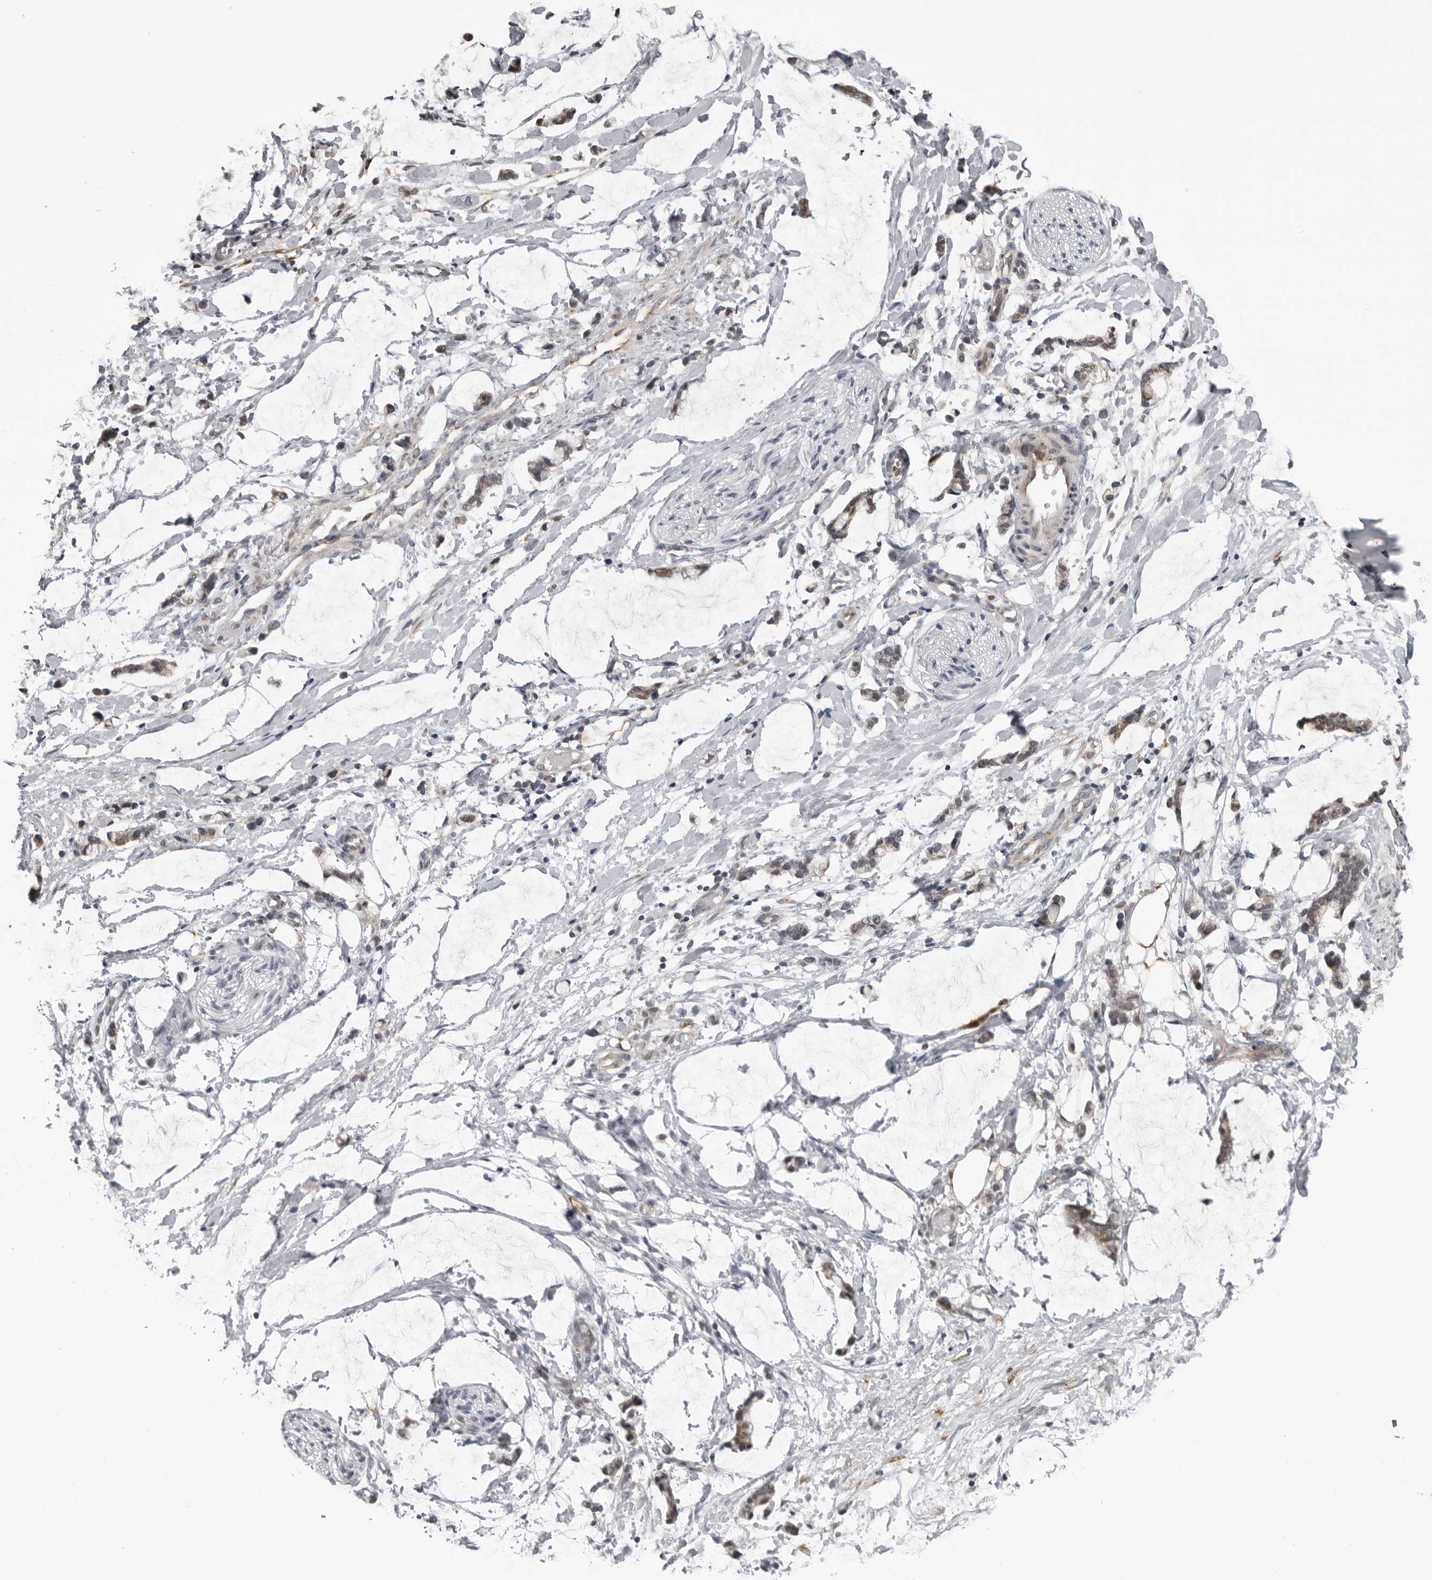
{"staining": {"intensity": "negative", "quantity": "none", "location": "none"}, "tissue": "adipose tissue", "cell_type": "Adipocytes", "image_type": "normal", "snomed": [{"axis": "morphology", "description": "Normal tissue, NOS"}, {"axis": "morphology", "description": "Adenocarcinoma, NOS"}, {"axis": "topography", "description": "Colon"}, {"axis": "topography", "description": "Peripheral nerve tissue"}], "caption": "The image demonstrates no staining of adipocytes in benign adipose tissue.", "gene": "RTCA", "patient": {"sex": "male", "age": 14}}